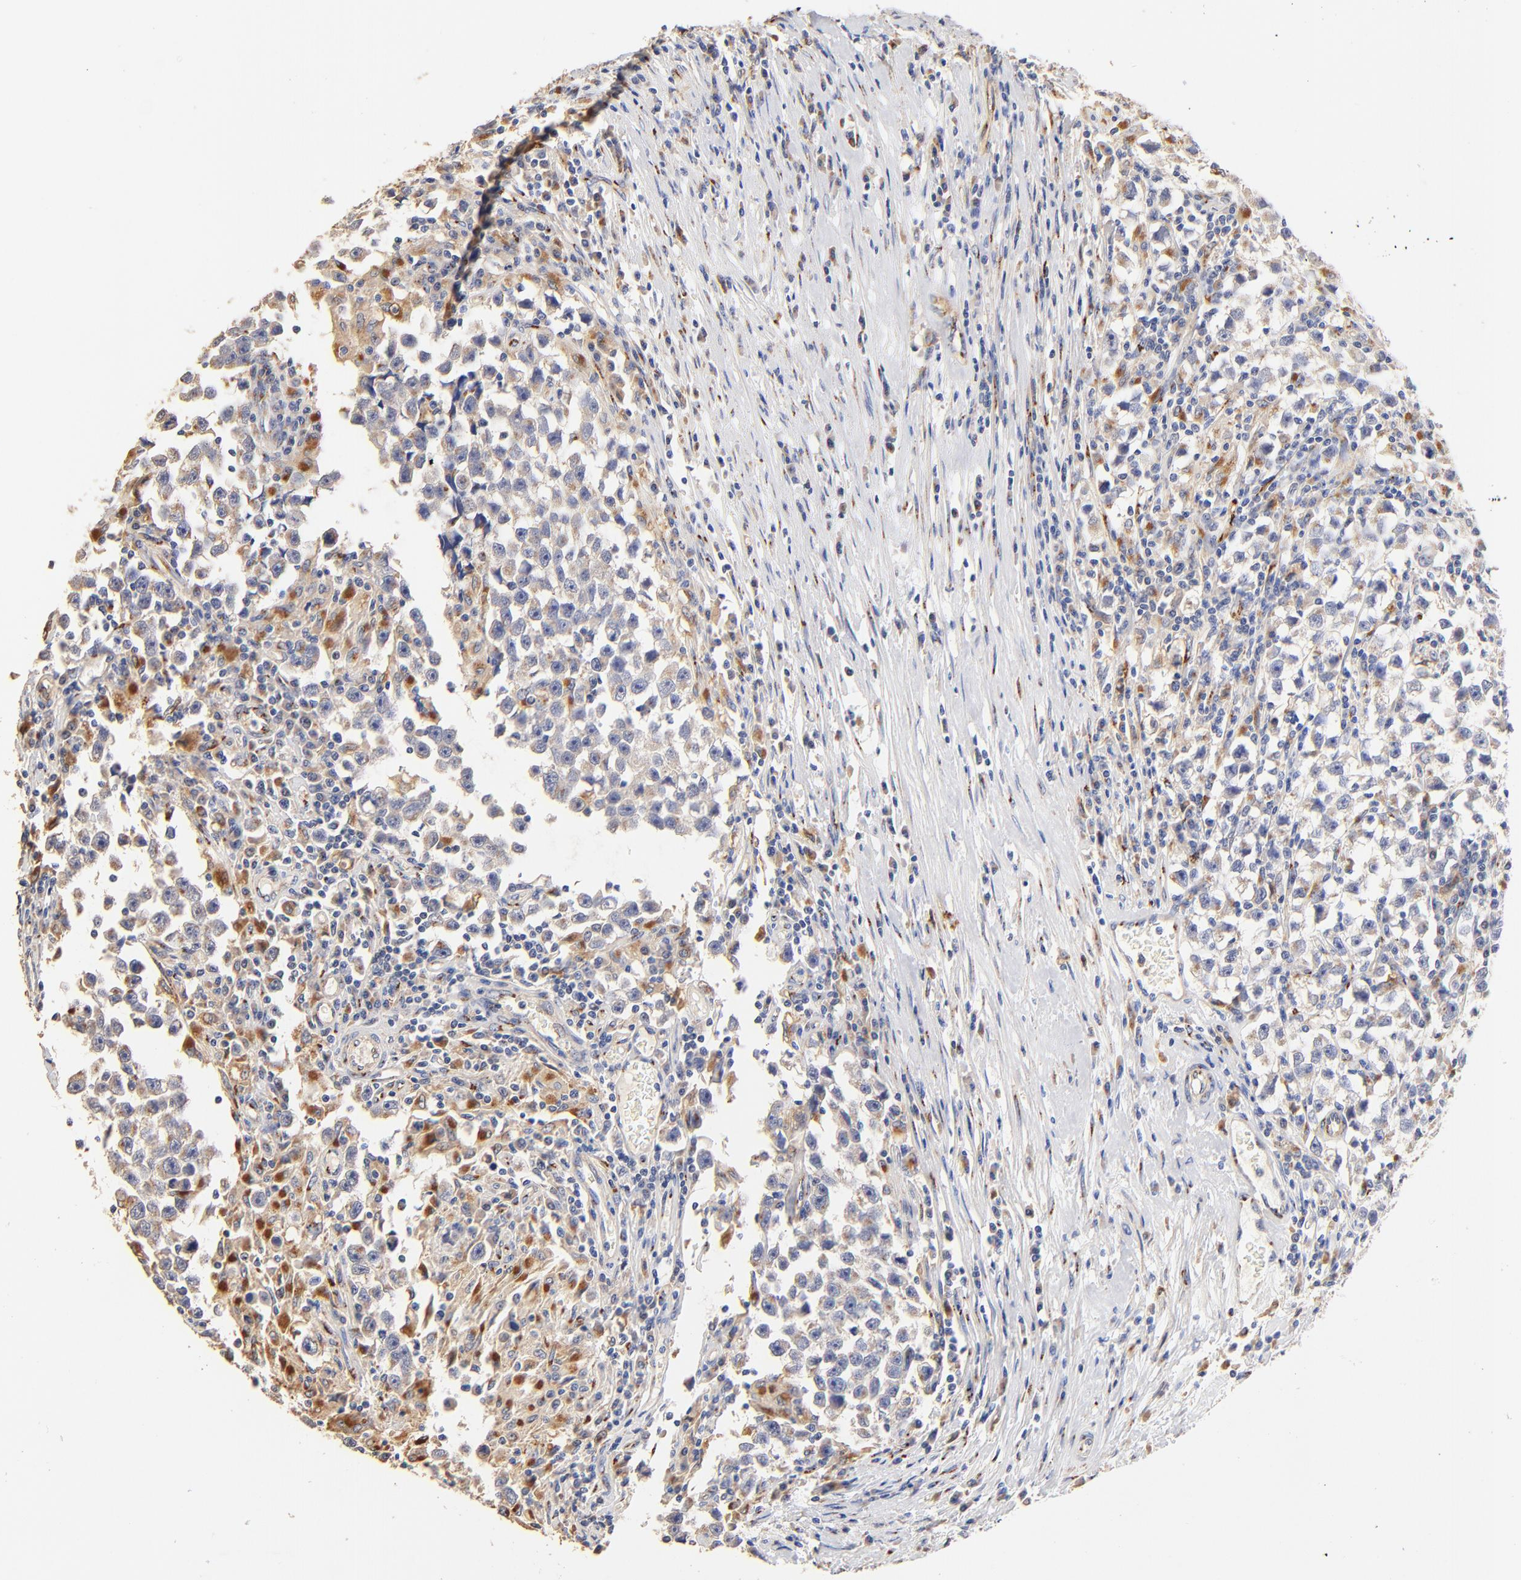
{"staining": {"intensity": "weak", "quantity": "<25%", "location": "cytoplasmic/membranous"}, "tissue": "testis cancer", "cell_type": "Tumor cells", "image_type": "cancer", "snomed": [{"axis": "morphology", "description": "Seminoma, NOS"}, {"axis": "topography", "description": "Testis"}], "caption": "Immunohistochemical staining of testis cancer shows no significant staining in tumor cells. (Stains: DAB (3,3'-diaminobenzidine) IHC with hematoxylin counter stain, Microscopy: brightfield microscopy at high magnification).", "gene": "FMNL3", "patient": {"sex": "male", "age": 33}}